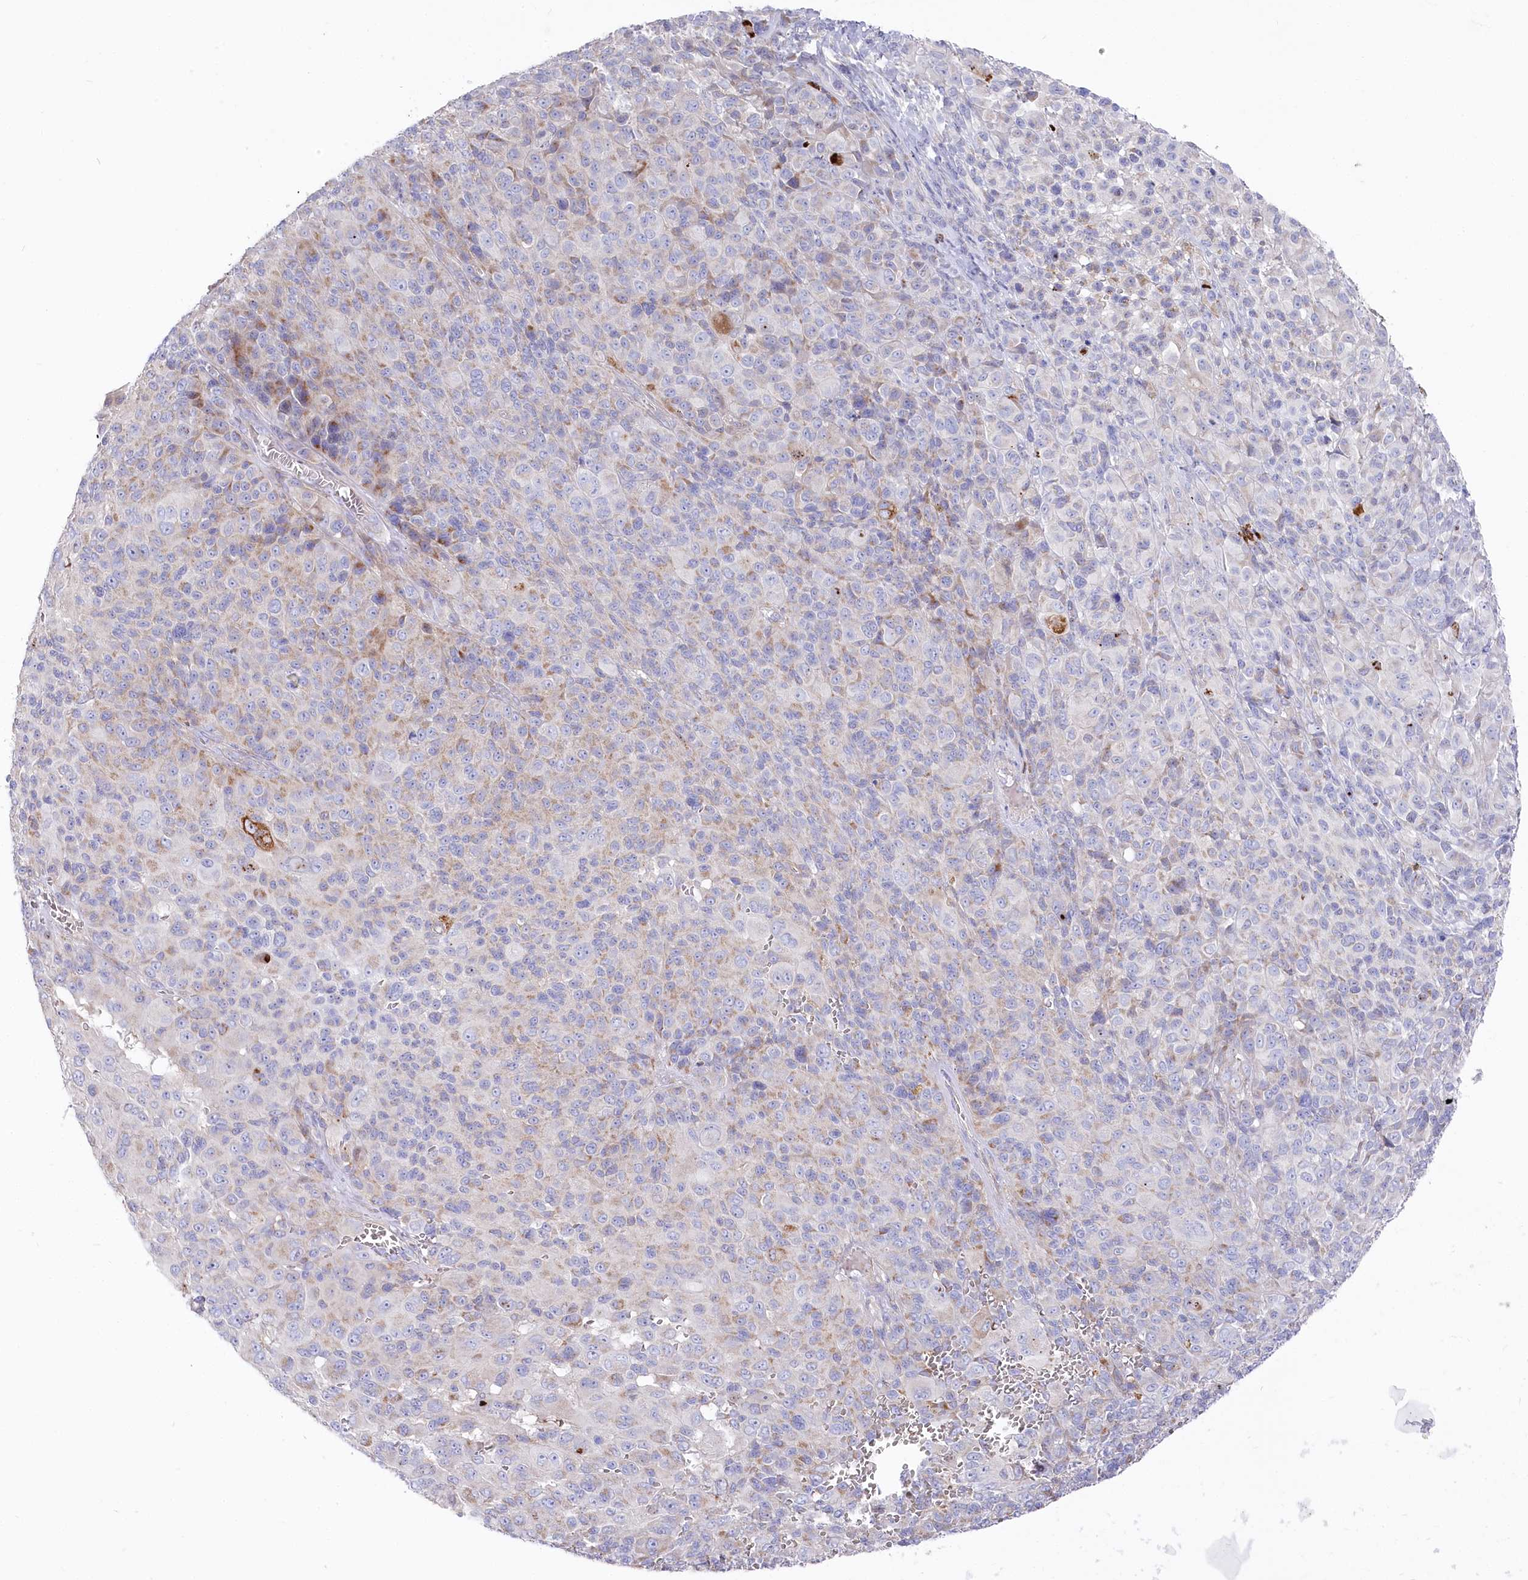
{"staining": {"intensity": "negative", "quantity": "none", "location": "none"}, "tissue": "melanoma", "cell_type": "Tumor cells", "image_type": "cancer", "snomed": [{"axis": "morphology", "description": "Malignant melanoma, NOS"}, {"axis": "topography", "description": "Skin of trunk"}], "caption": "Image shows no protein positivity in tumor cells of malignant melanoma tissue.", "gene": "POGLUT1", "patient": {"sex": "male", "age": 71}}